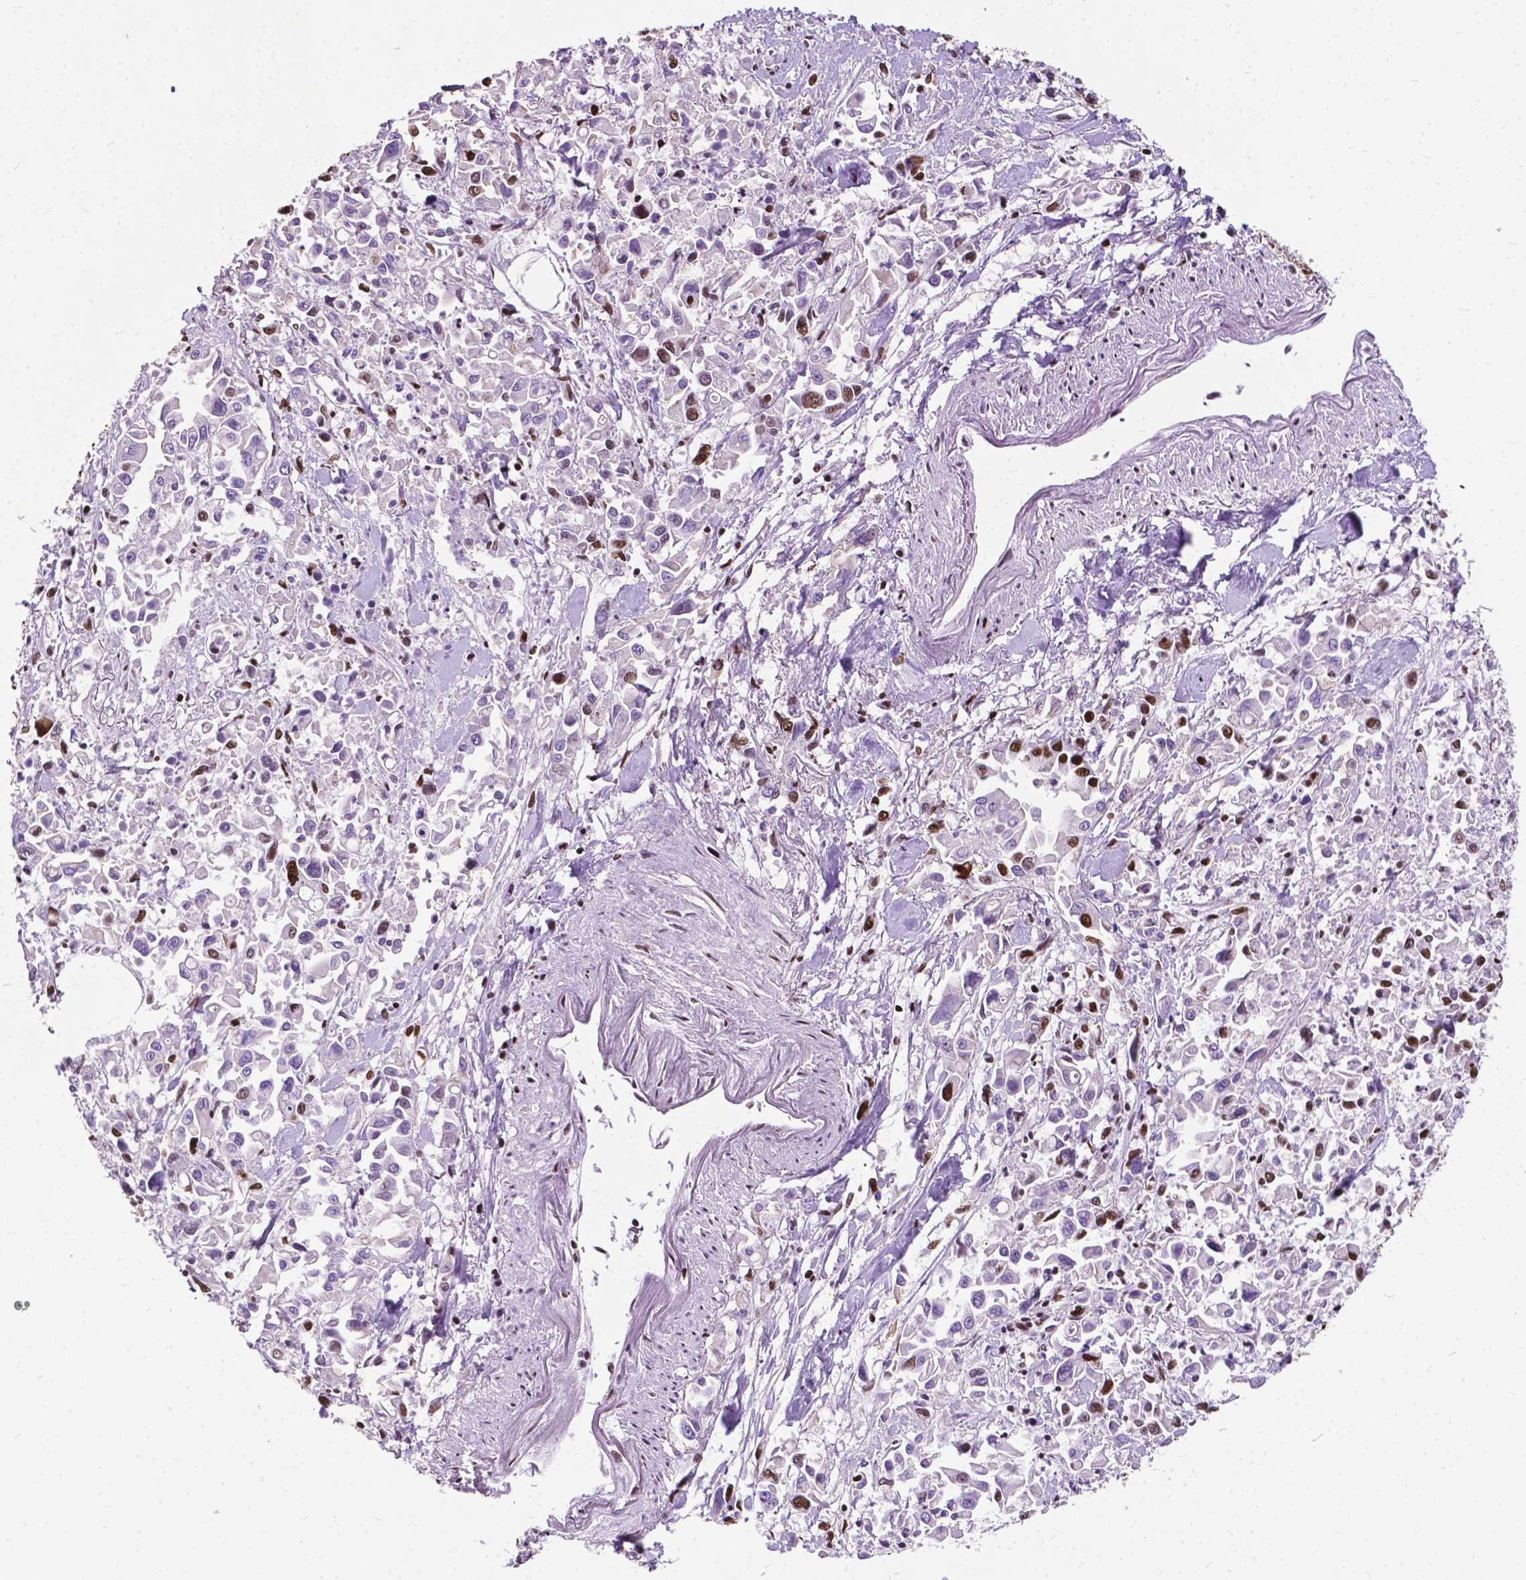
{"staining": {"intensity": "strong", "quantity": "<25%", "location": "nuclear"}, "tissue": "pancreatic cancer", "cell_type": "Tumor cells", "image_type": "cancer", "snomed": [{"axis": "morphology", "description": "Adenocarcinoma, NOS"}, {"axis": "topography", "description": "Pancreas"}], "caption": "Immunohistochemistry (IHC) of adenocarcinoma (pancreatic) reveals medium levels of strong nuclear staining in about <25% of tumor cells.", "gene": "SMIM5", "patient": {"sex": "female", "age": 83}}